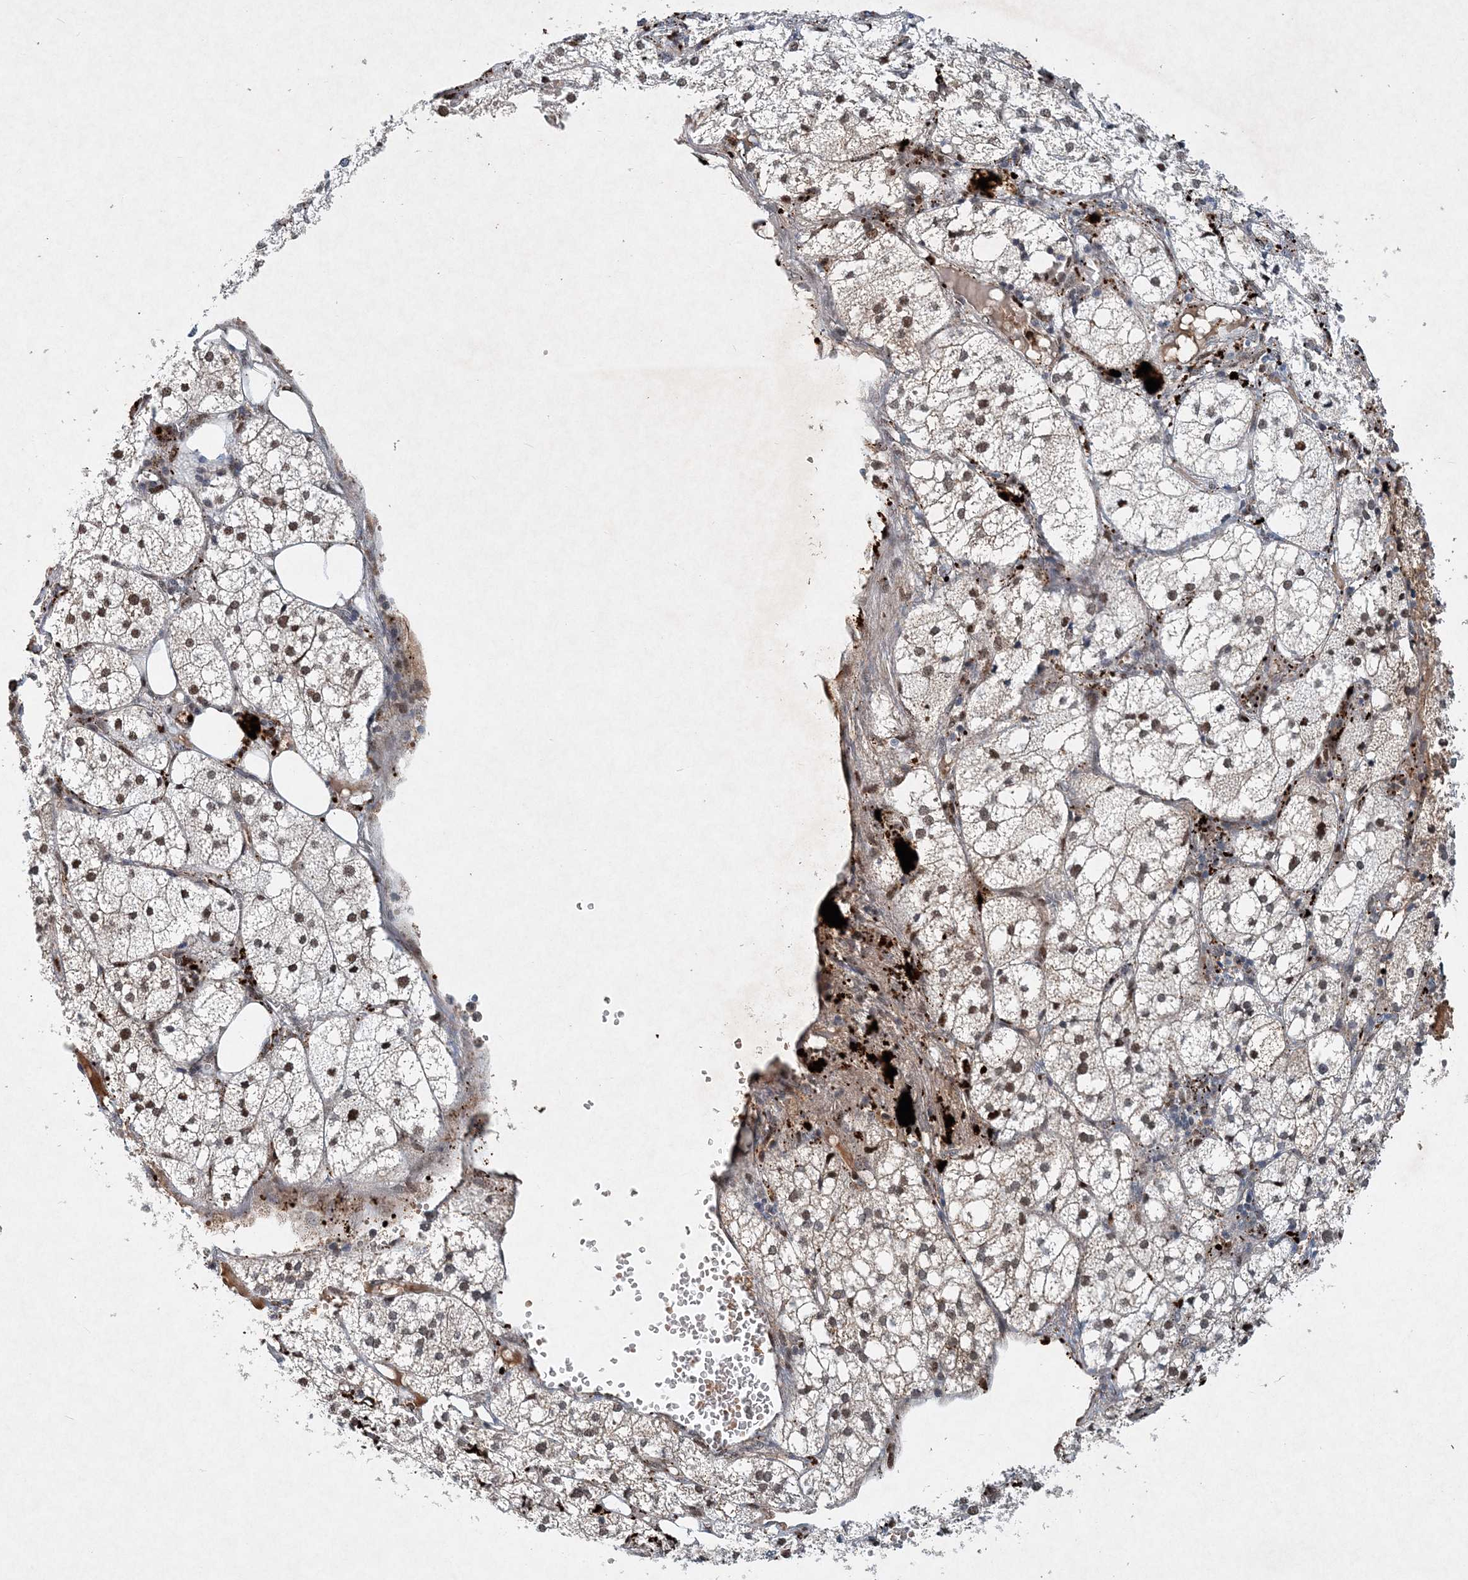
{"staining": {"intensity": "moderate", "quantity": ">75%", "location": "cytoplasmic/membranous,nuclear"}, "tissue": "adrenal gland", "cell_type": "Glandular cells", "image_type": "normal", "snomed": [{"axis": "morphology", "description": "Normal tissue, NOS"}, {"axis": "topography", "description": "Adrenal gland"}], "caption": "Immunohistochemical staining of normal human adrenal gland displays medium levels of moderate cytoplasmic/membranous,nuclear expression in about >75% of glandular cells. Nuclei are stained in blue.", "gene": "KPNA4", "patient": {"sex": "female", "age": 61}}